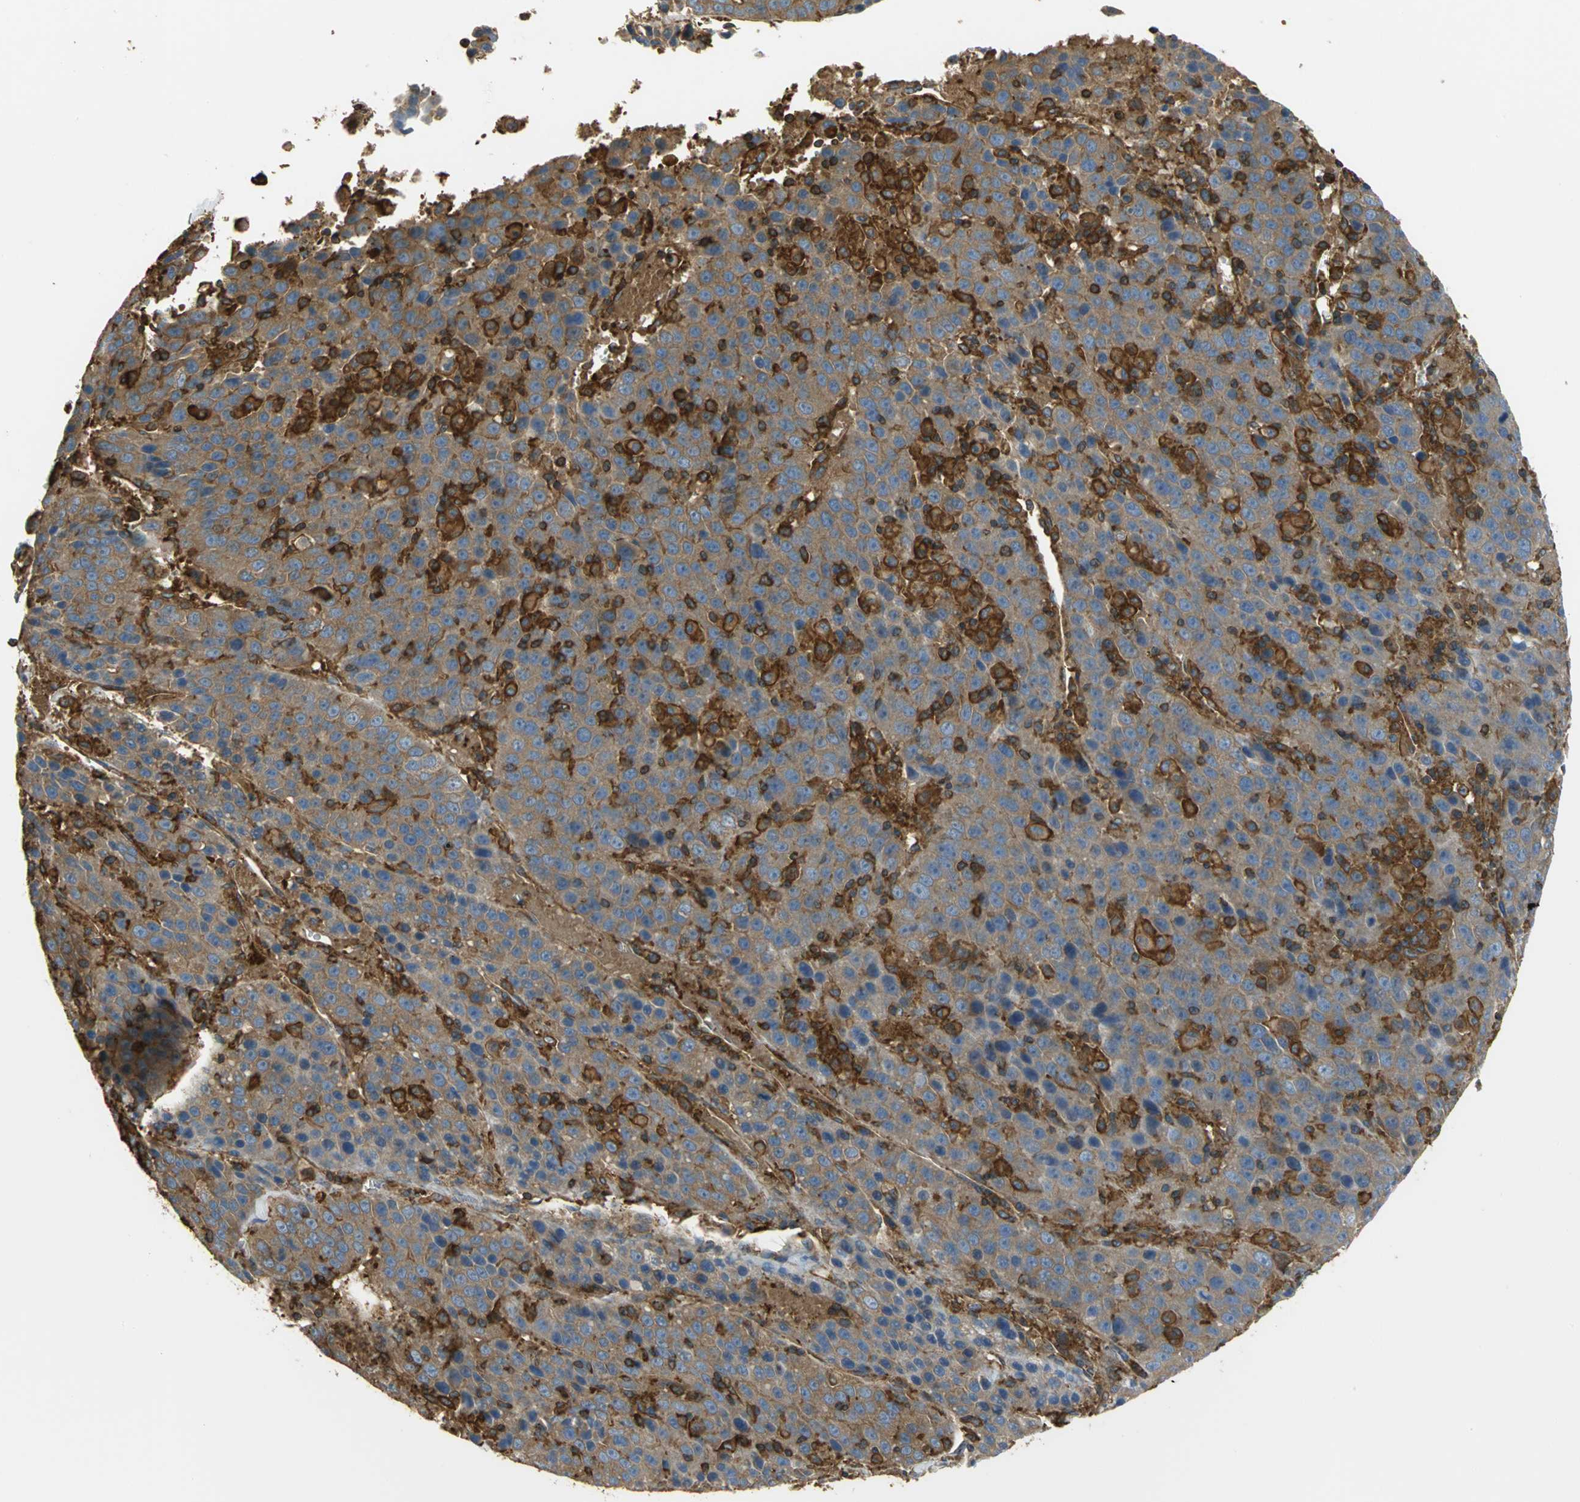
{"staining": {"intensity": "moderate", "quantity": ">75%", "location": "cytoplasmic/membranous"}, "tissue": "liver cancer", "cell_type": "Tumor cells", "image_type": "cancer", "snomed": [{"axis": "morphology", "description": "Carcinoma, Hepatocellular, NOS"}, {"axis": "topography", "description": "Liver"}], "caption": "This image exhibits hepatocellular carcinoma (liver) stained with immunohistochemistry (IHC) to label a protein in brown. The cytoplasmic/membranous of tumor cells show moderate positivity for the protein. Nuclei are counter-stained blue.", "gene": "TLN1", "patient": {"sex": "female", "age": 53}}